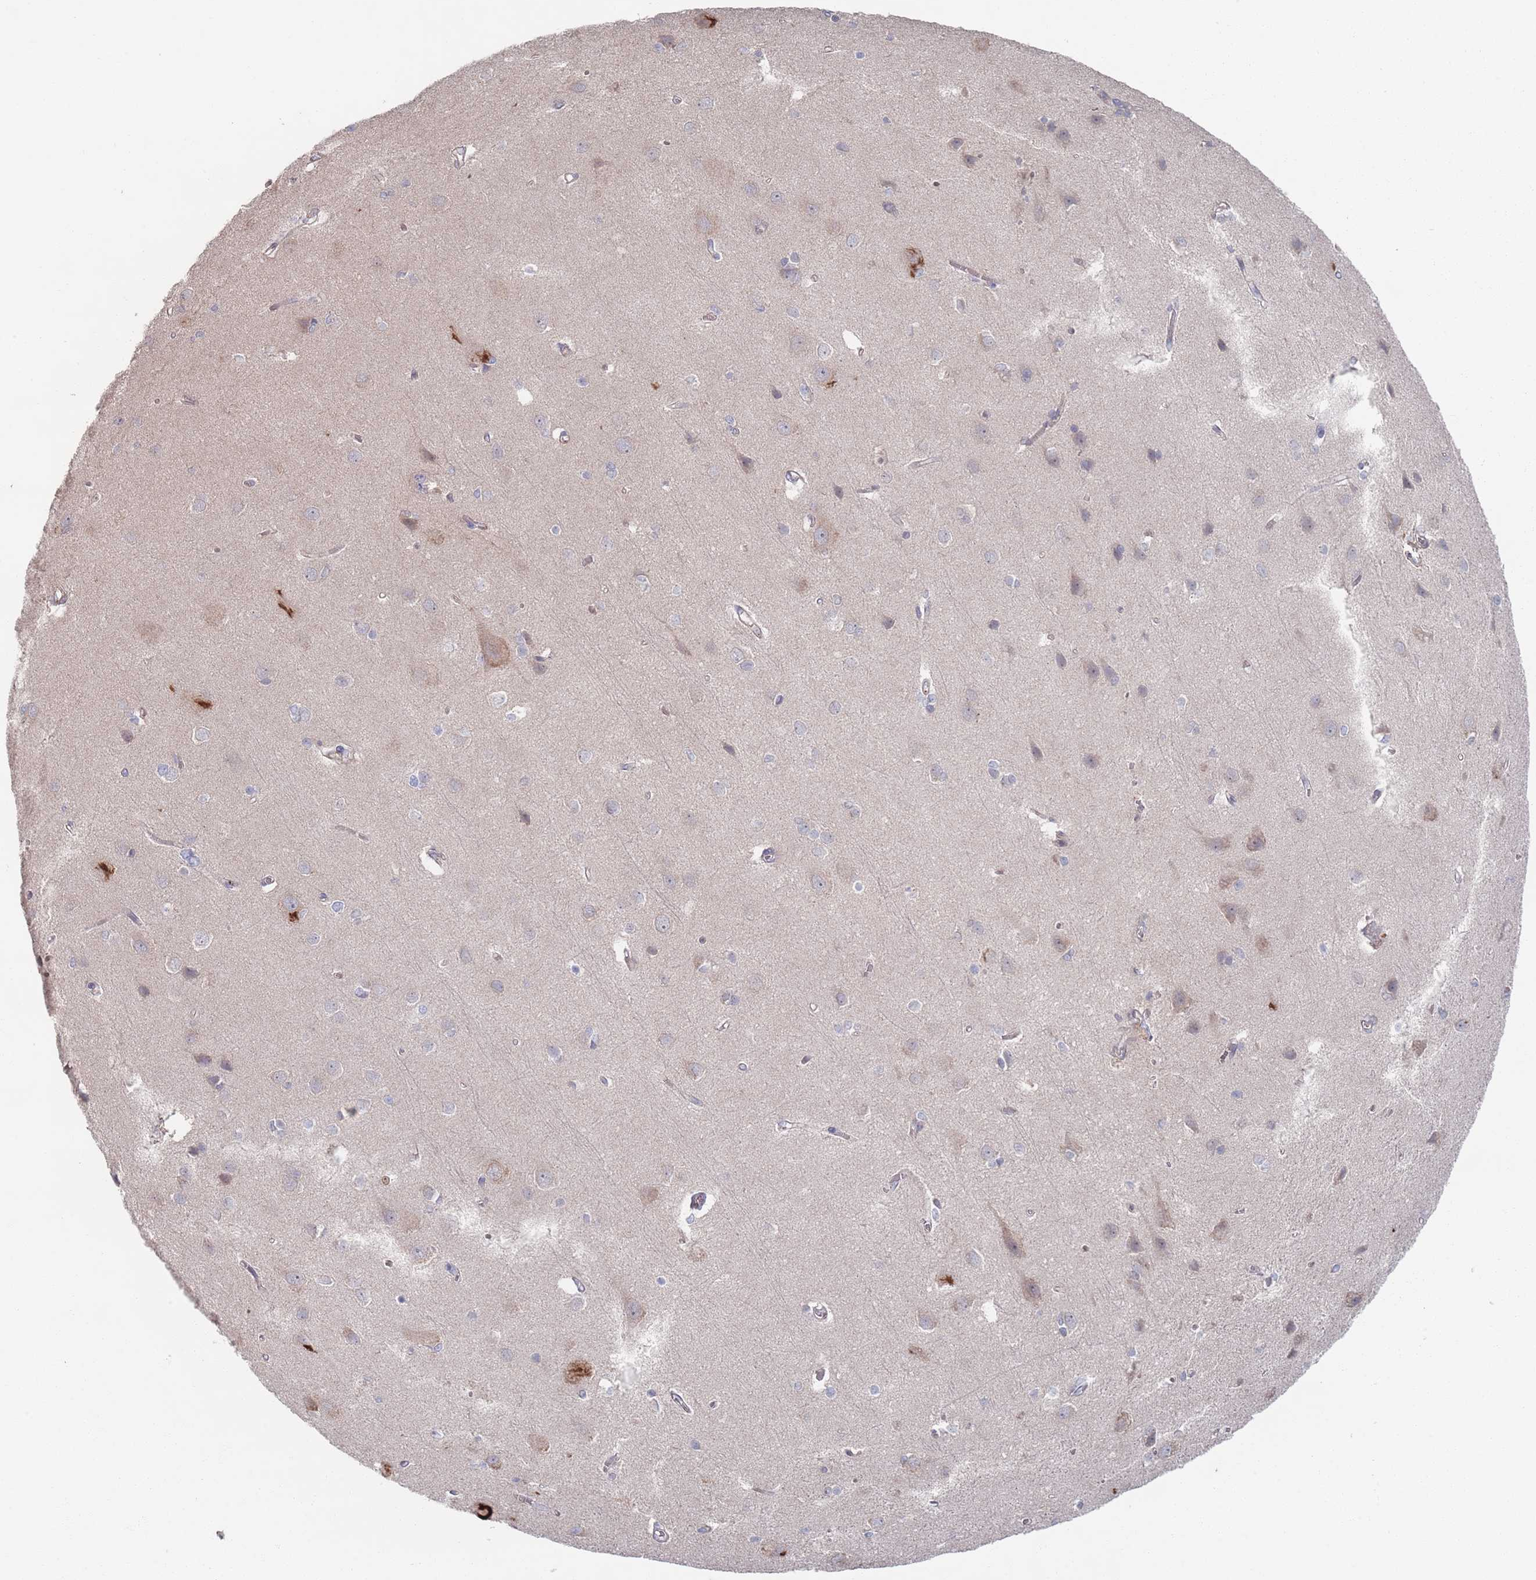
{"staining": {"intensity": "negative", "quantity": "none", "location": "none"}, "tissue": "cerebral cortex", "cell_type": "Endothelial cells", "image_type": "normal", "snomed": [{"axis": "morphology", "description": "Normal tissue, NOS"}, {"axis": "topography", "description": "Cerebral cortex"}], "caption": "Protein analysis of unremarkable cerebral cortex reveals no significant staining in endothelial cells.", "gene": "PLEKHA4", "patient": {"sex": "male", "age": 37}}